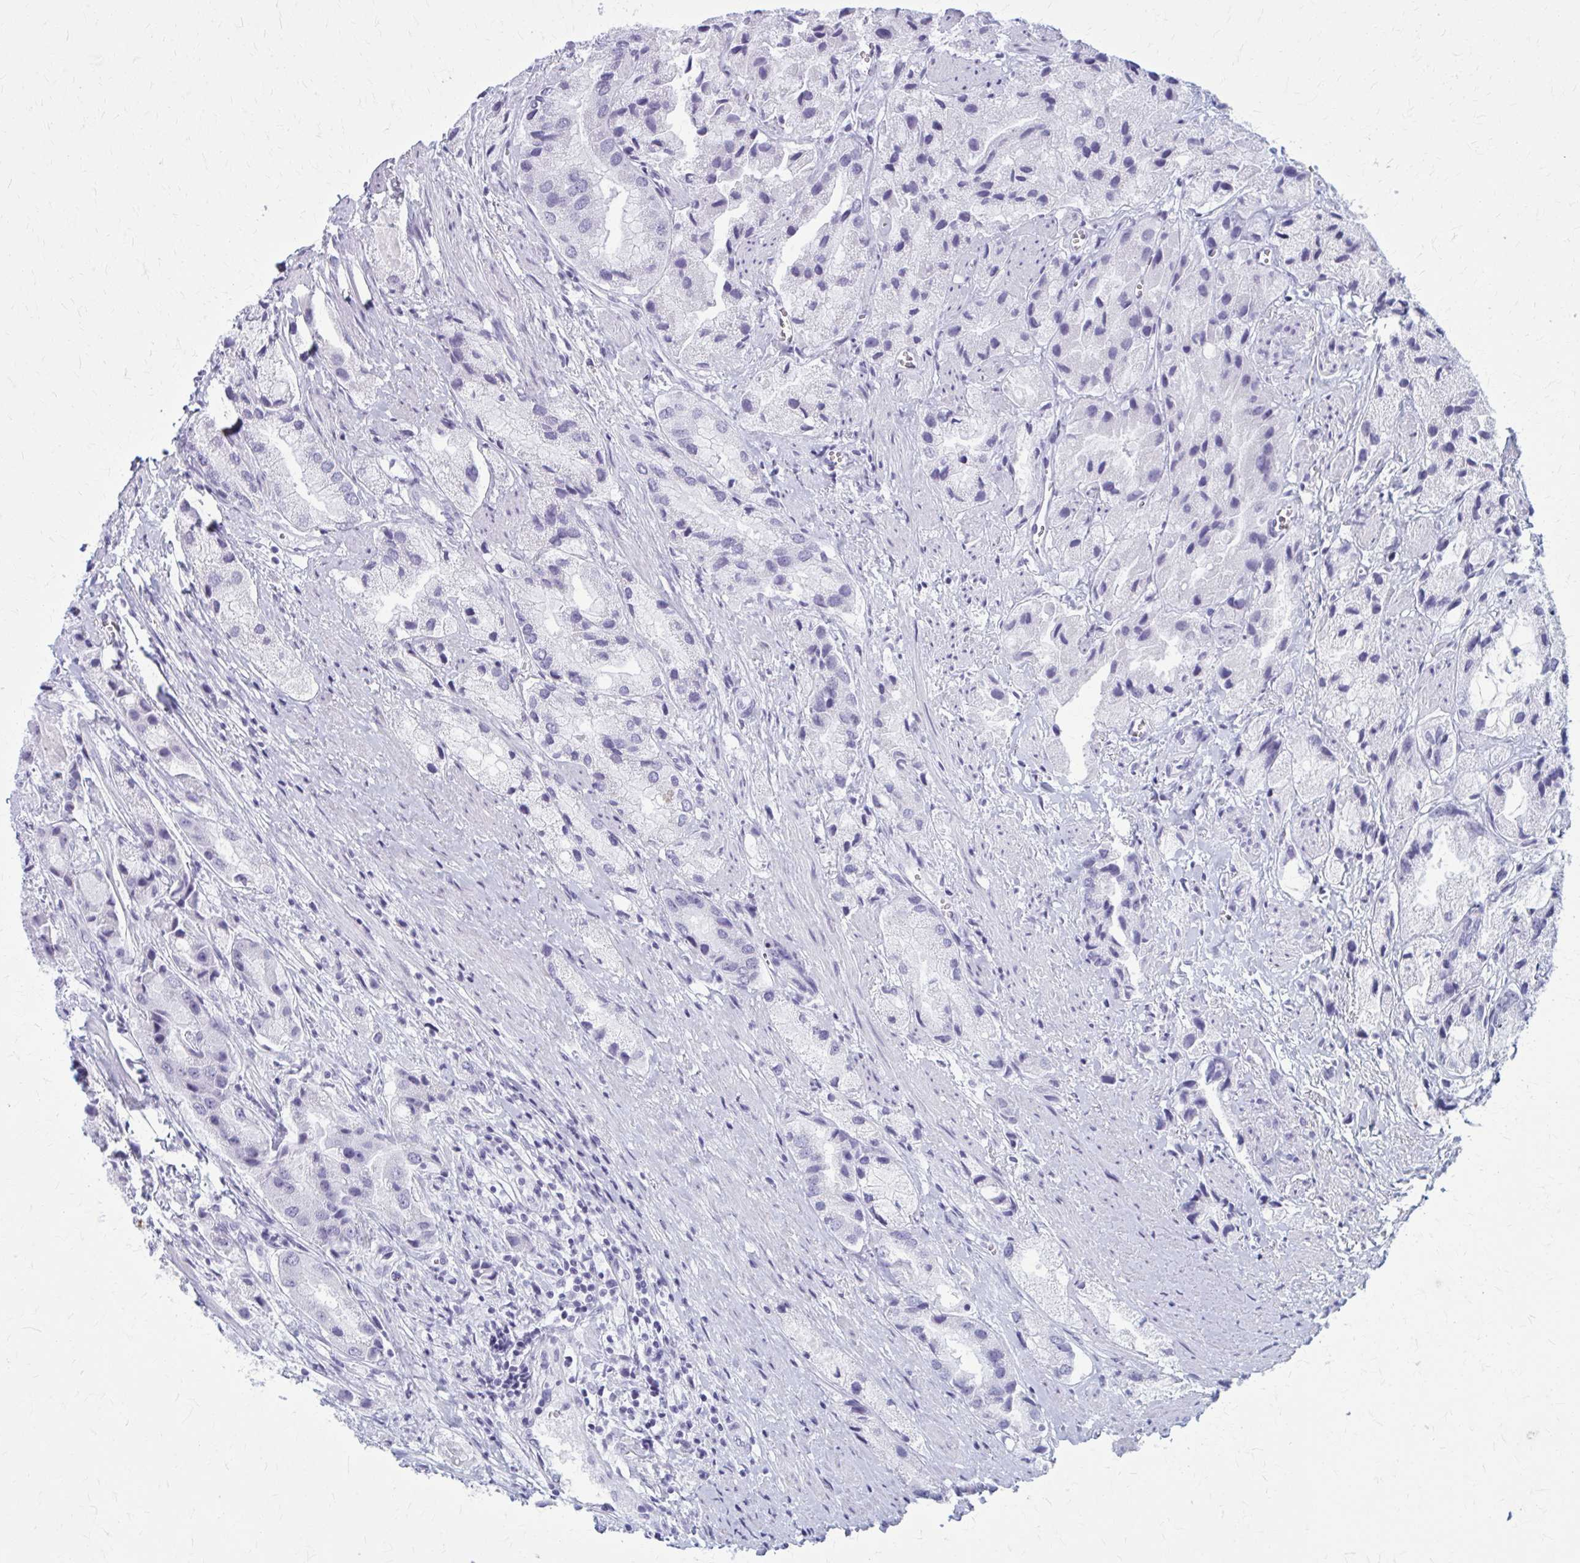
{"staining": {"intensity": "negative", "quantity": "none", "location": "none"}, "tissue": "prostate cancer", "cell_type": "Tumor cells", "image_type": "cancer", "snomed": [{"axis": "morphology", "description": "Adenocarcinoma, Low grade"}, {"axis": "topography", "description": "Prostate"}], "caption": "Tumor cells show no significant protein positivity in prostate cancer (low-grade adenocarcinoma).", "gene": "ZDHHC7", "patient": {"sex": "male", "age": 69}}